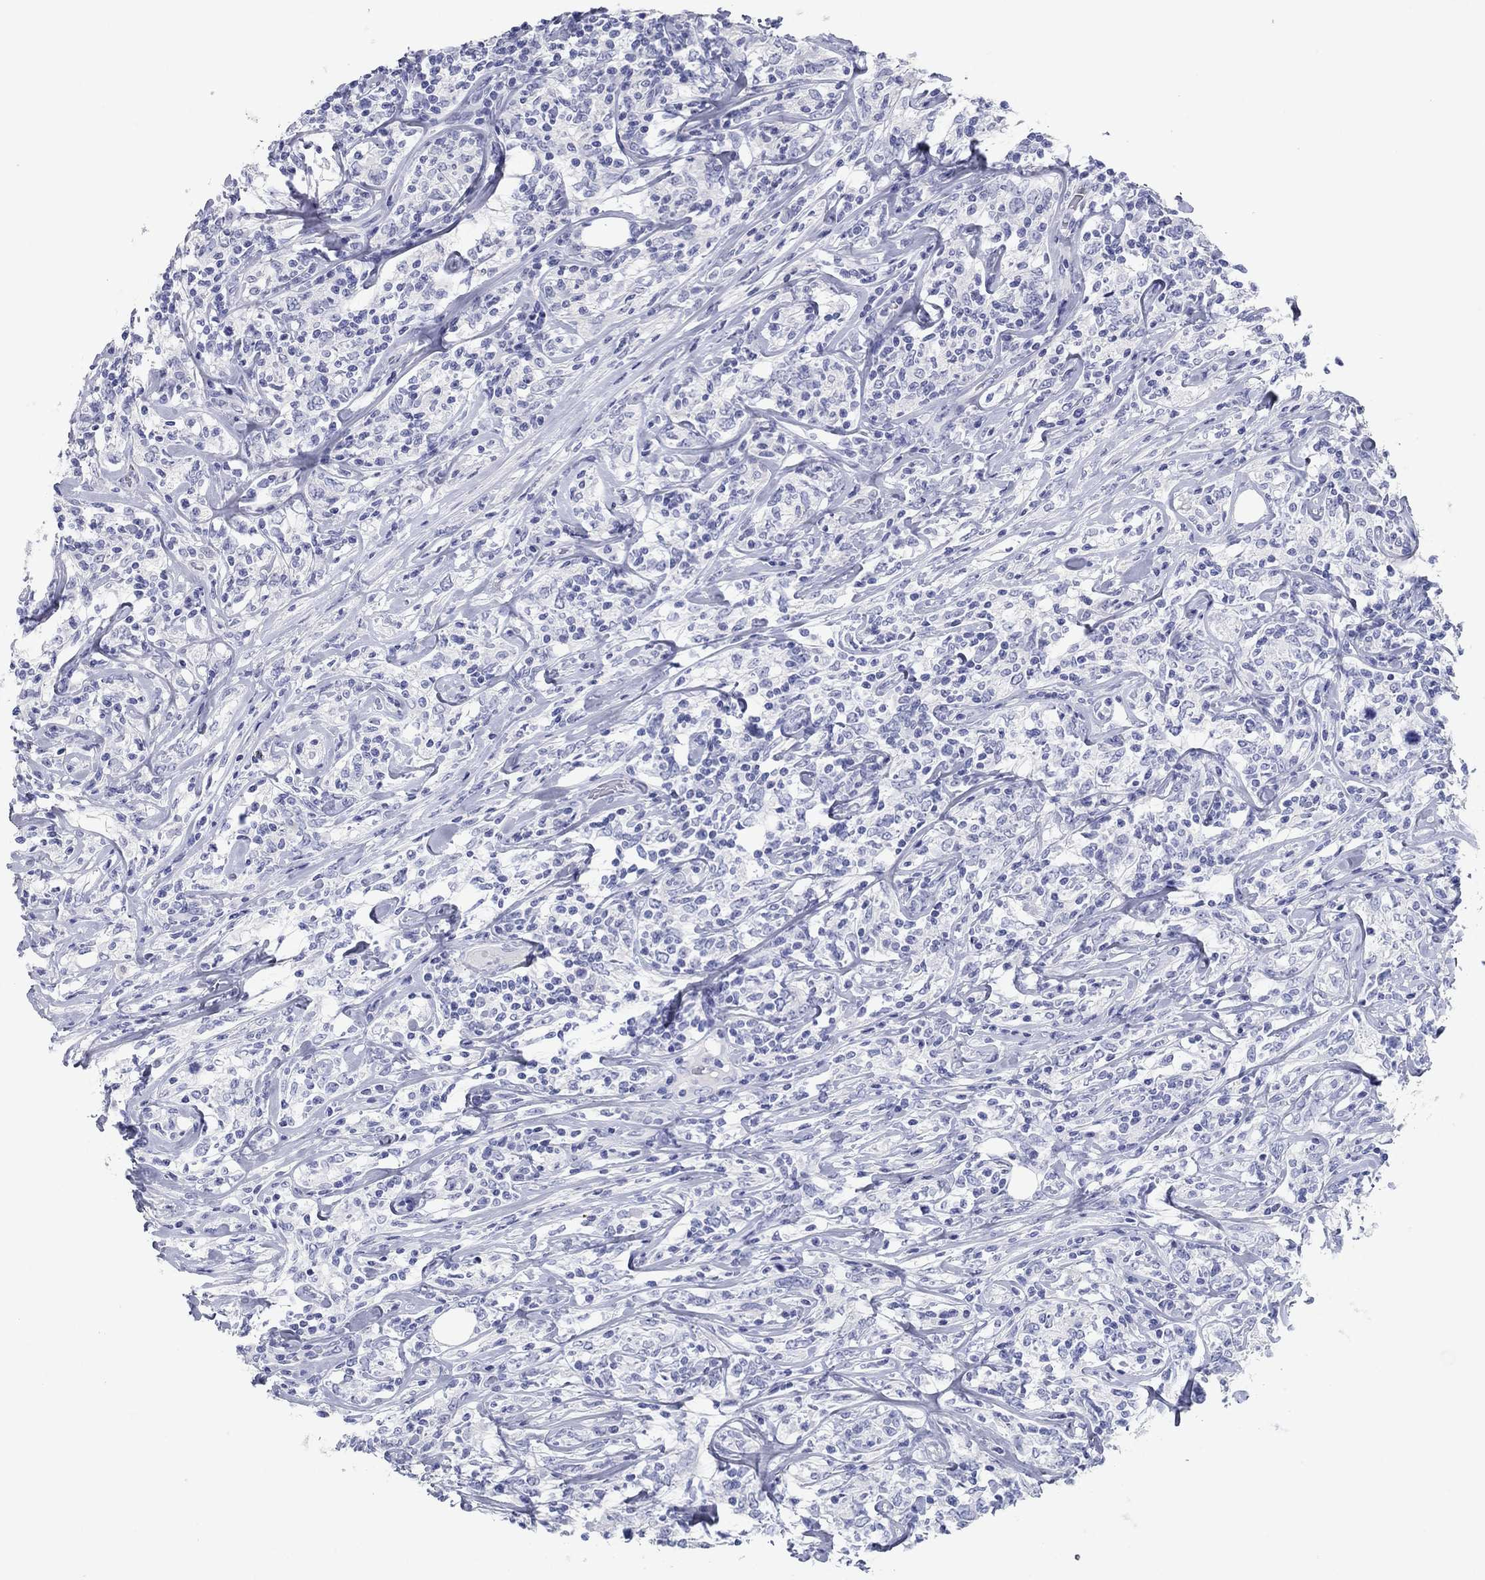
{"staining": {"intensity": "negative", "quantity": "none", "location": "none"}, "tissue": "lymphoma", "cell_type": "Tumor cells", "image_type": "cancer", "snomed": [{"axis": "morphology", "description": "Malignant lymphoma, non-Hodgkin's type, High grade"}, {"axis": "topography", "description": "Lymph node"}], "caption": "This is a histopathology image of immunohistochemistry staining of high-grade malignant lymphoma, non-Hodgkin's type, which shows no expression in tumor cells. Brightfield microscopy of immunohistochemistry (IHC) stained with DAB (brown) and hematoxylin (blue), captured at high magnification.", "gene": "ATP4A", "patient": {"sex": "female", "age": 84}}